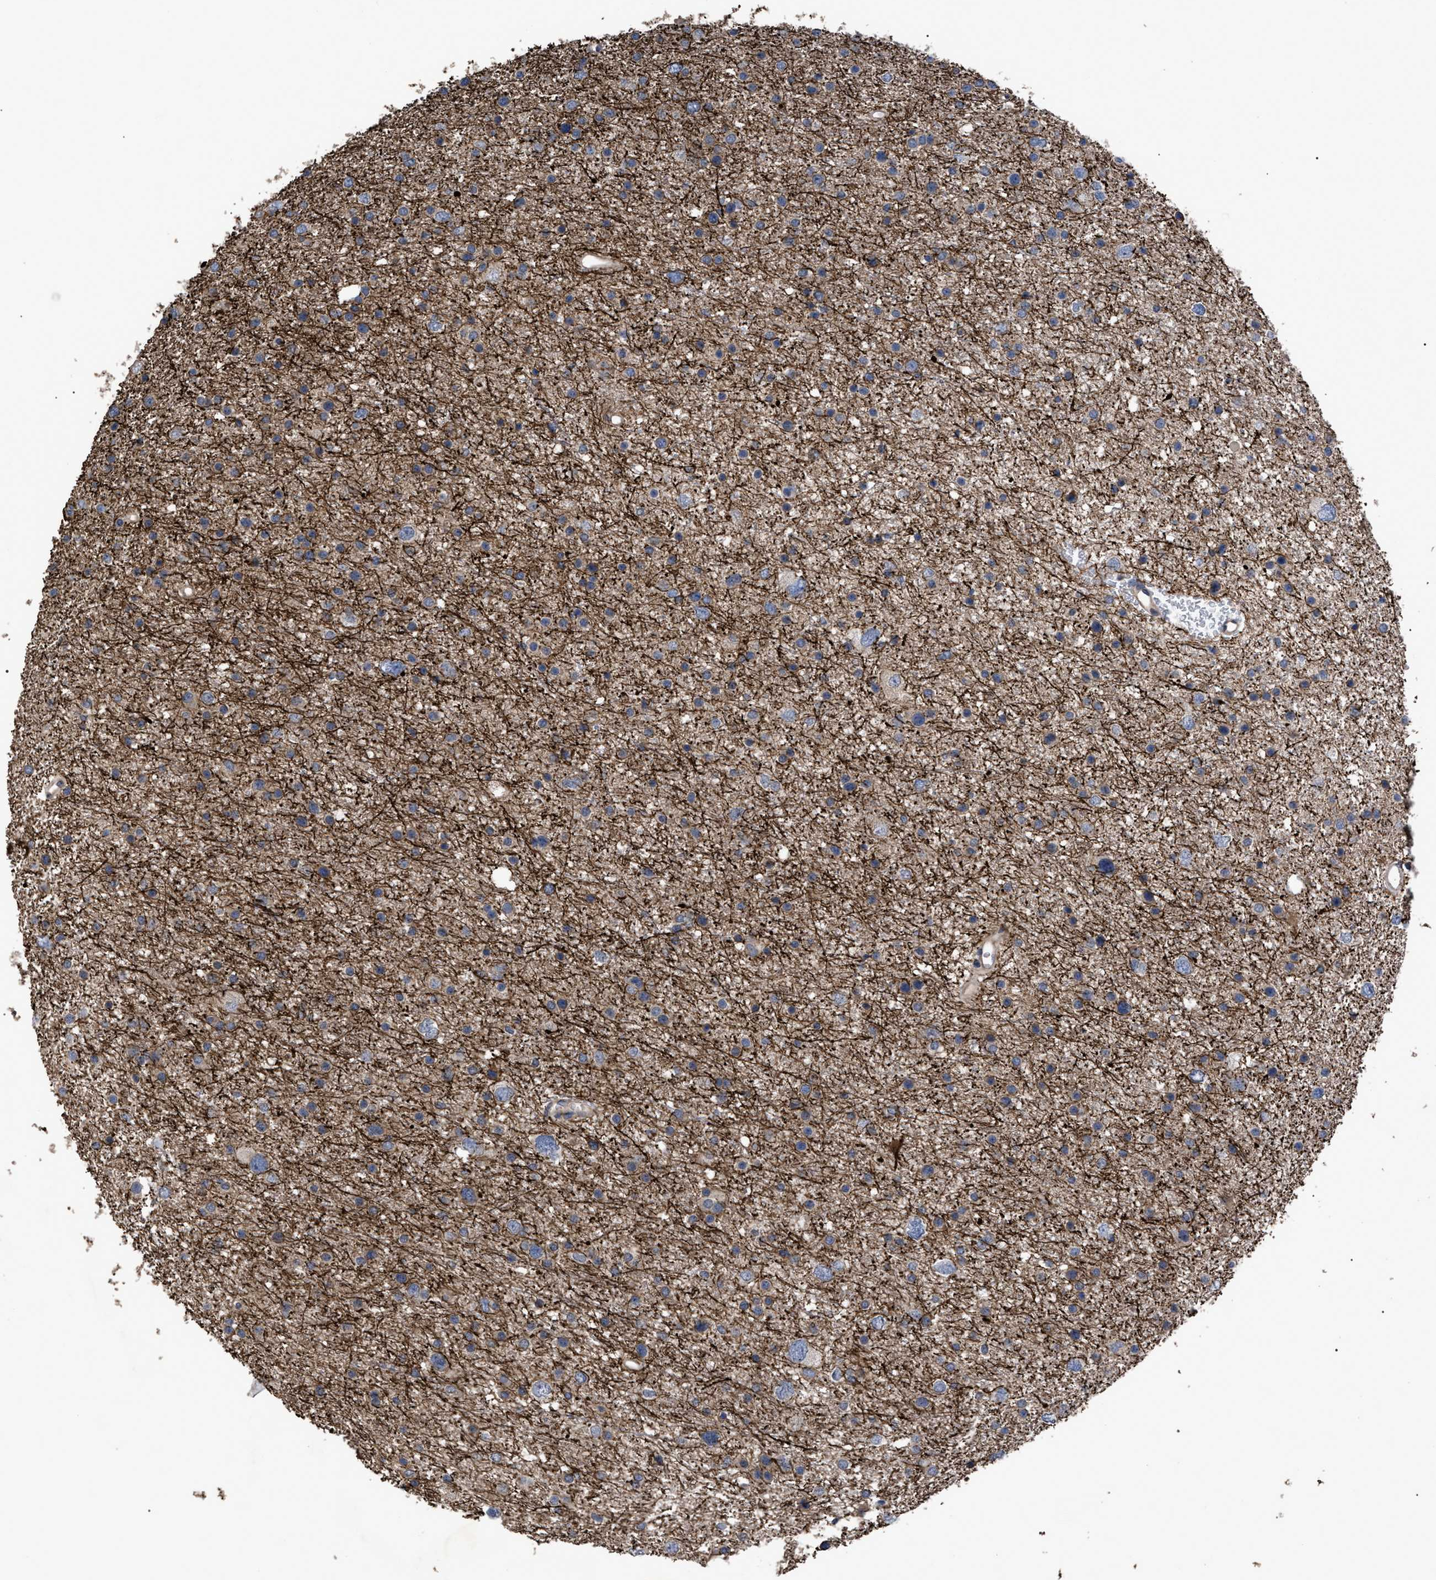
{"staining": {"intensity": "weak", "quantity": ">75%", "location": "cytoplasmic/membranous"}, "tissue": "glioma", "cell_type": "Tumor cells", "image_type": "cancer", "snomed": [{"axis": "morphology", "description": "Glioma, malignant, Low grade"}, {"axis": "topography", "description": "Brain"}], "caption": "Protein analysis of malignant glioma (low-grade) tissue reveals weak cytoplasmic/membranous expression in approximately >75% of tumor cells.", "gene": "BTN2A1", "patient": {"sex": "female", "age": 37}}